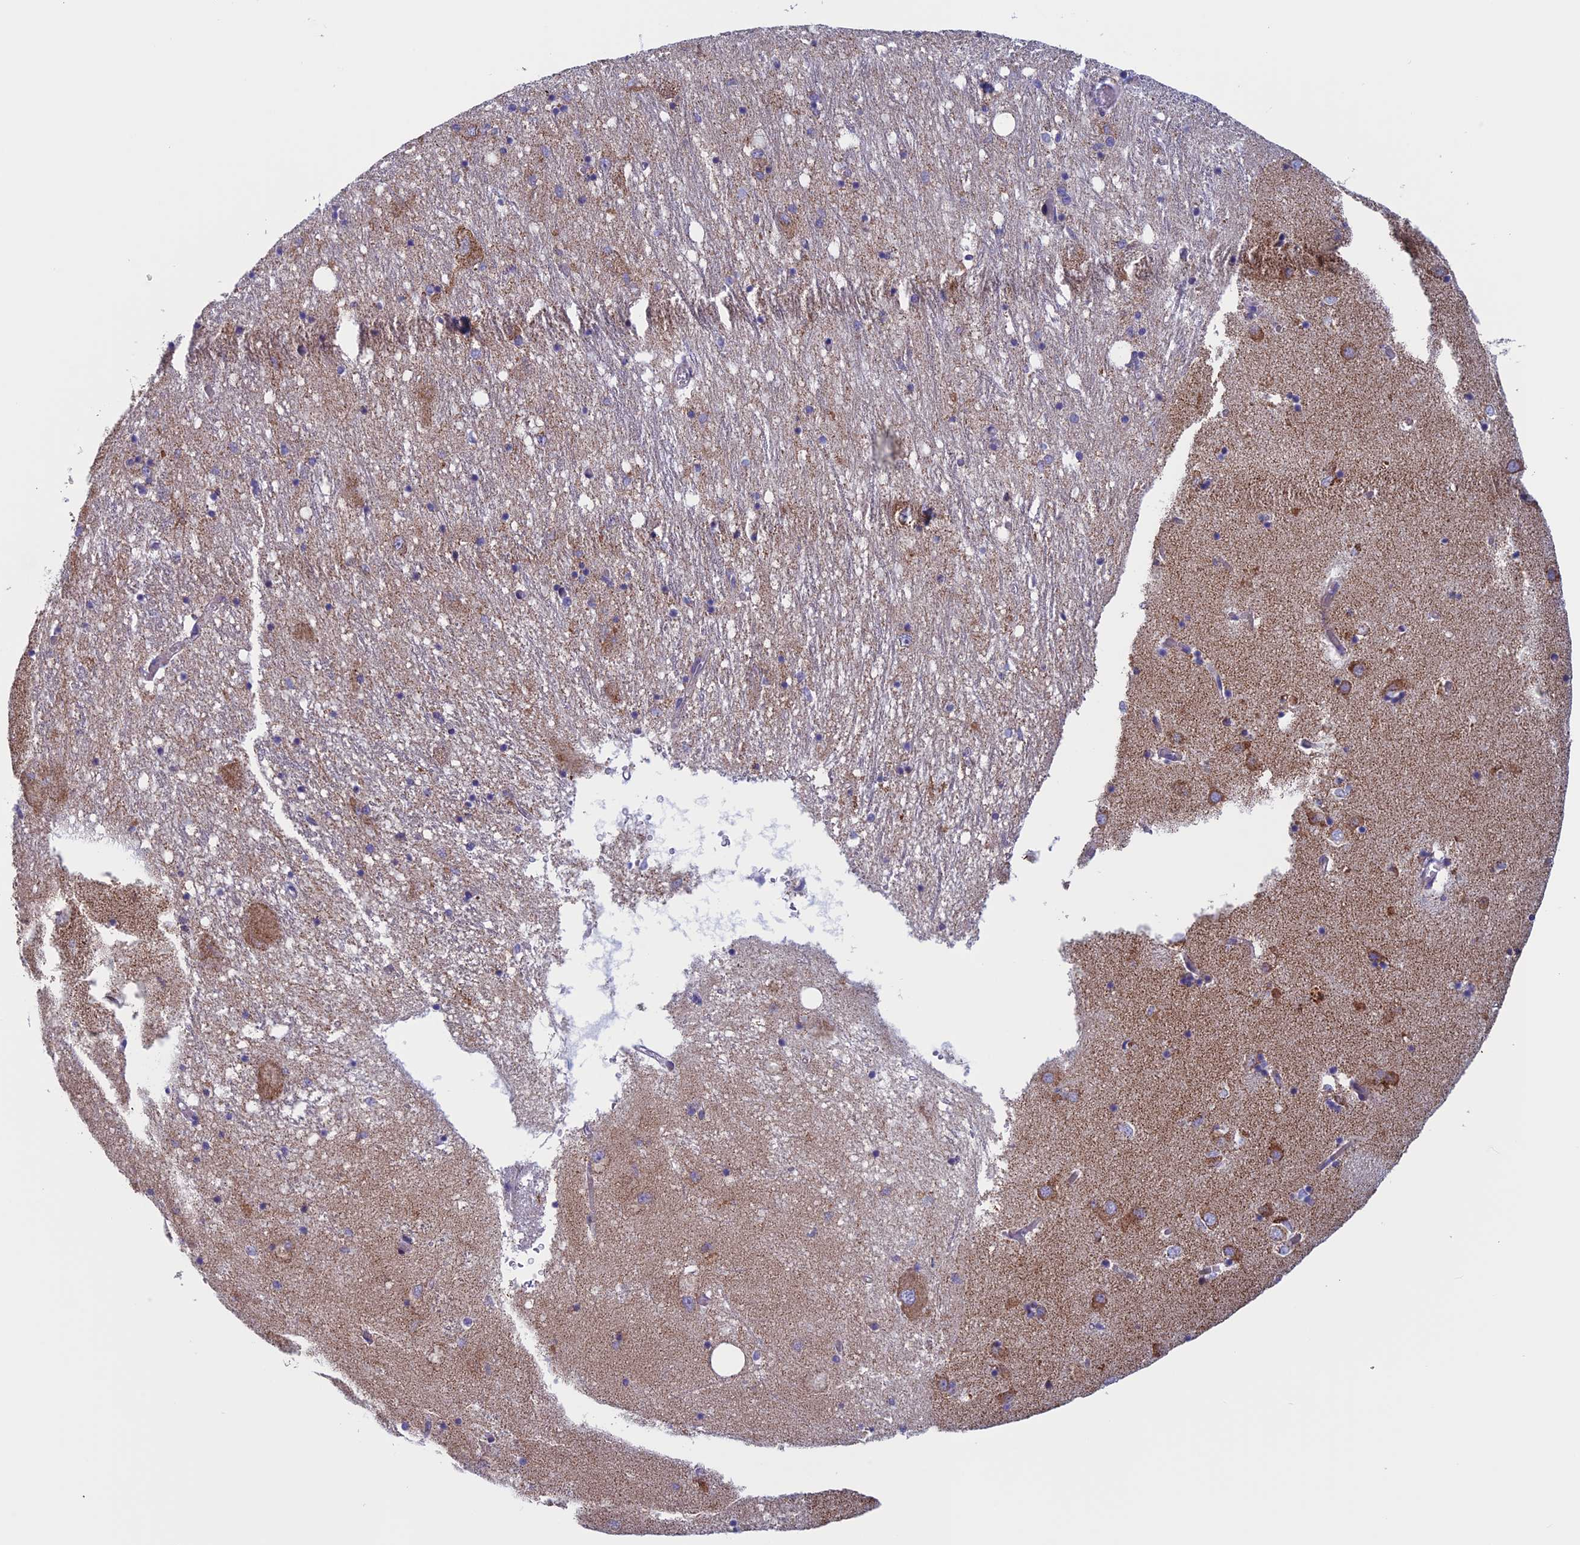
{"staining": {"intensity": "weak", "quantity": "<25%", "location": "cytoplasmic/membranous"}, "tissue": "caudate", "cell_type": "Glial cells", "image_type": "normal", "snomed": [{"axis": "morphology", "description": "Normal tissue, NOS"}, {"axis": "topography", "description": "Lateral ventricle wall"}], "caption": "IHC image of normal caudate: caudate stained with DAB displays no significant protein staining in glial cells.", "gene": "NDUFB9", "patient": {"sex": "male", "age": 70}}